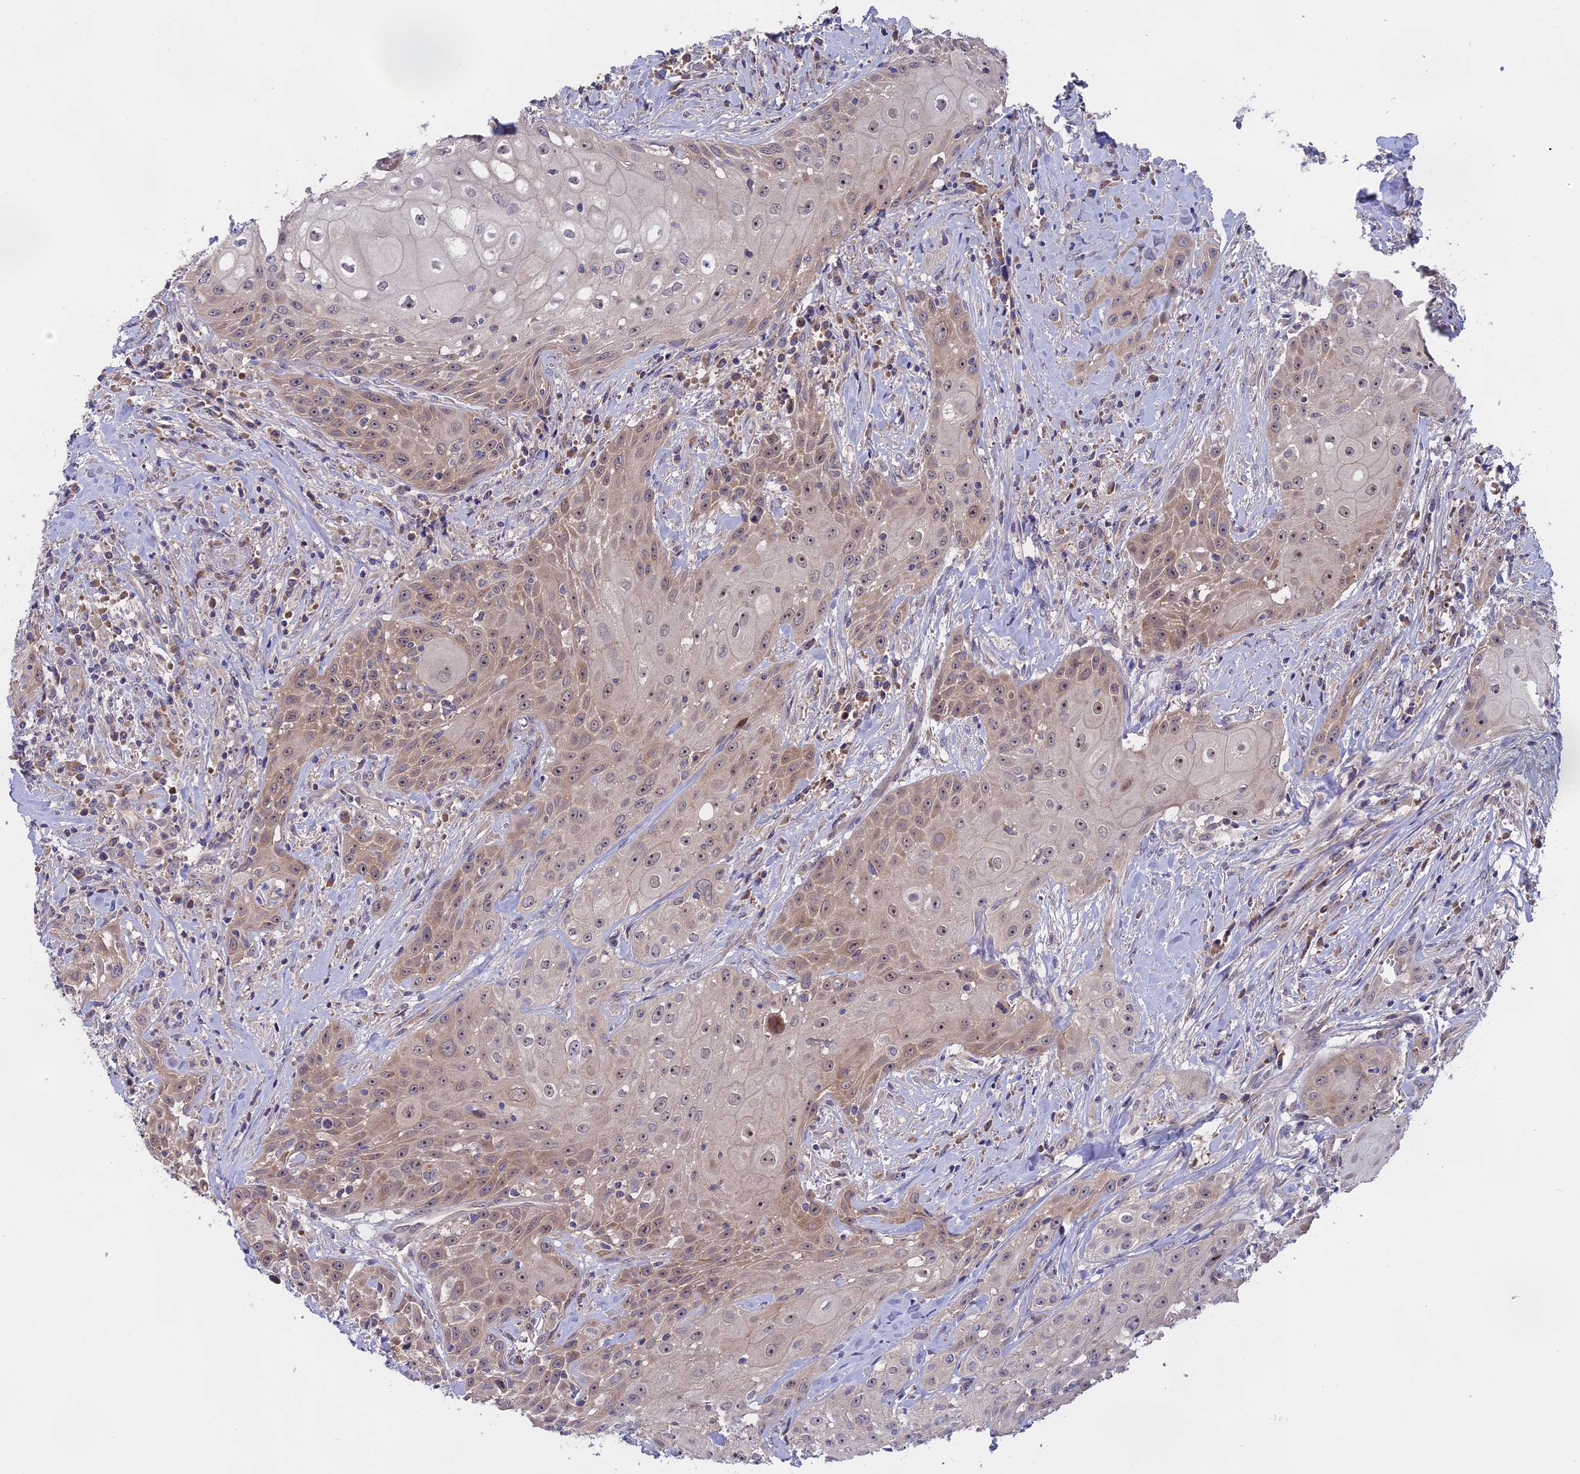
{"staining": {"intensity": "moderate", "quantity": "25%-75%", "location": "cytoplasmic/membranous,nuclear"}, "tissue": "head and neck cancer", "cell_type": "Tumor cells", "image_type": "cancer", "snomed": [{"axis": "morphology", "description": "Squamous cell carcinoma, NOS"}, {"axis": "topography", "description": "Oral tissue"}, {"axis": "topography", "description": "Head-Neck"}], "caption": "Tumor cells reveal medium levels of moderate cytoplasmic/membranous and nuclear positivity in approximately 25%-75% of cells in human head and neck squamous cell carcinoma.", "gene": "TENT4B", "patient": {"sex": "female", "age": 82}}